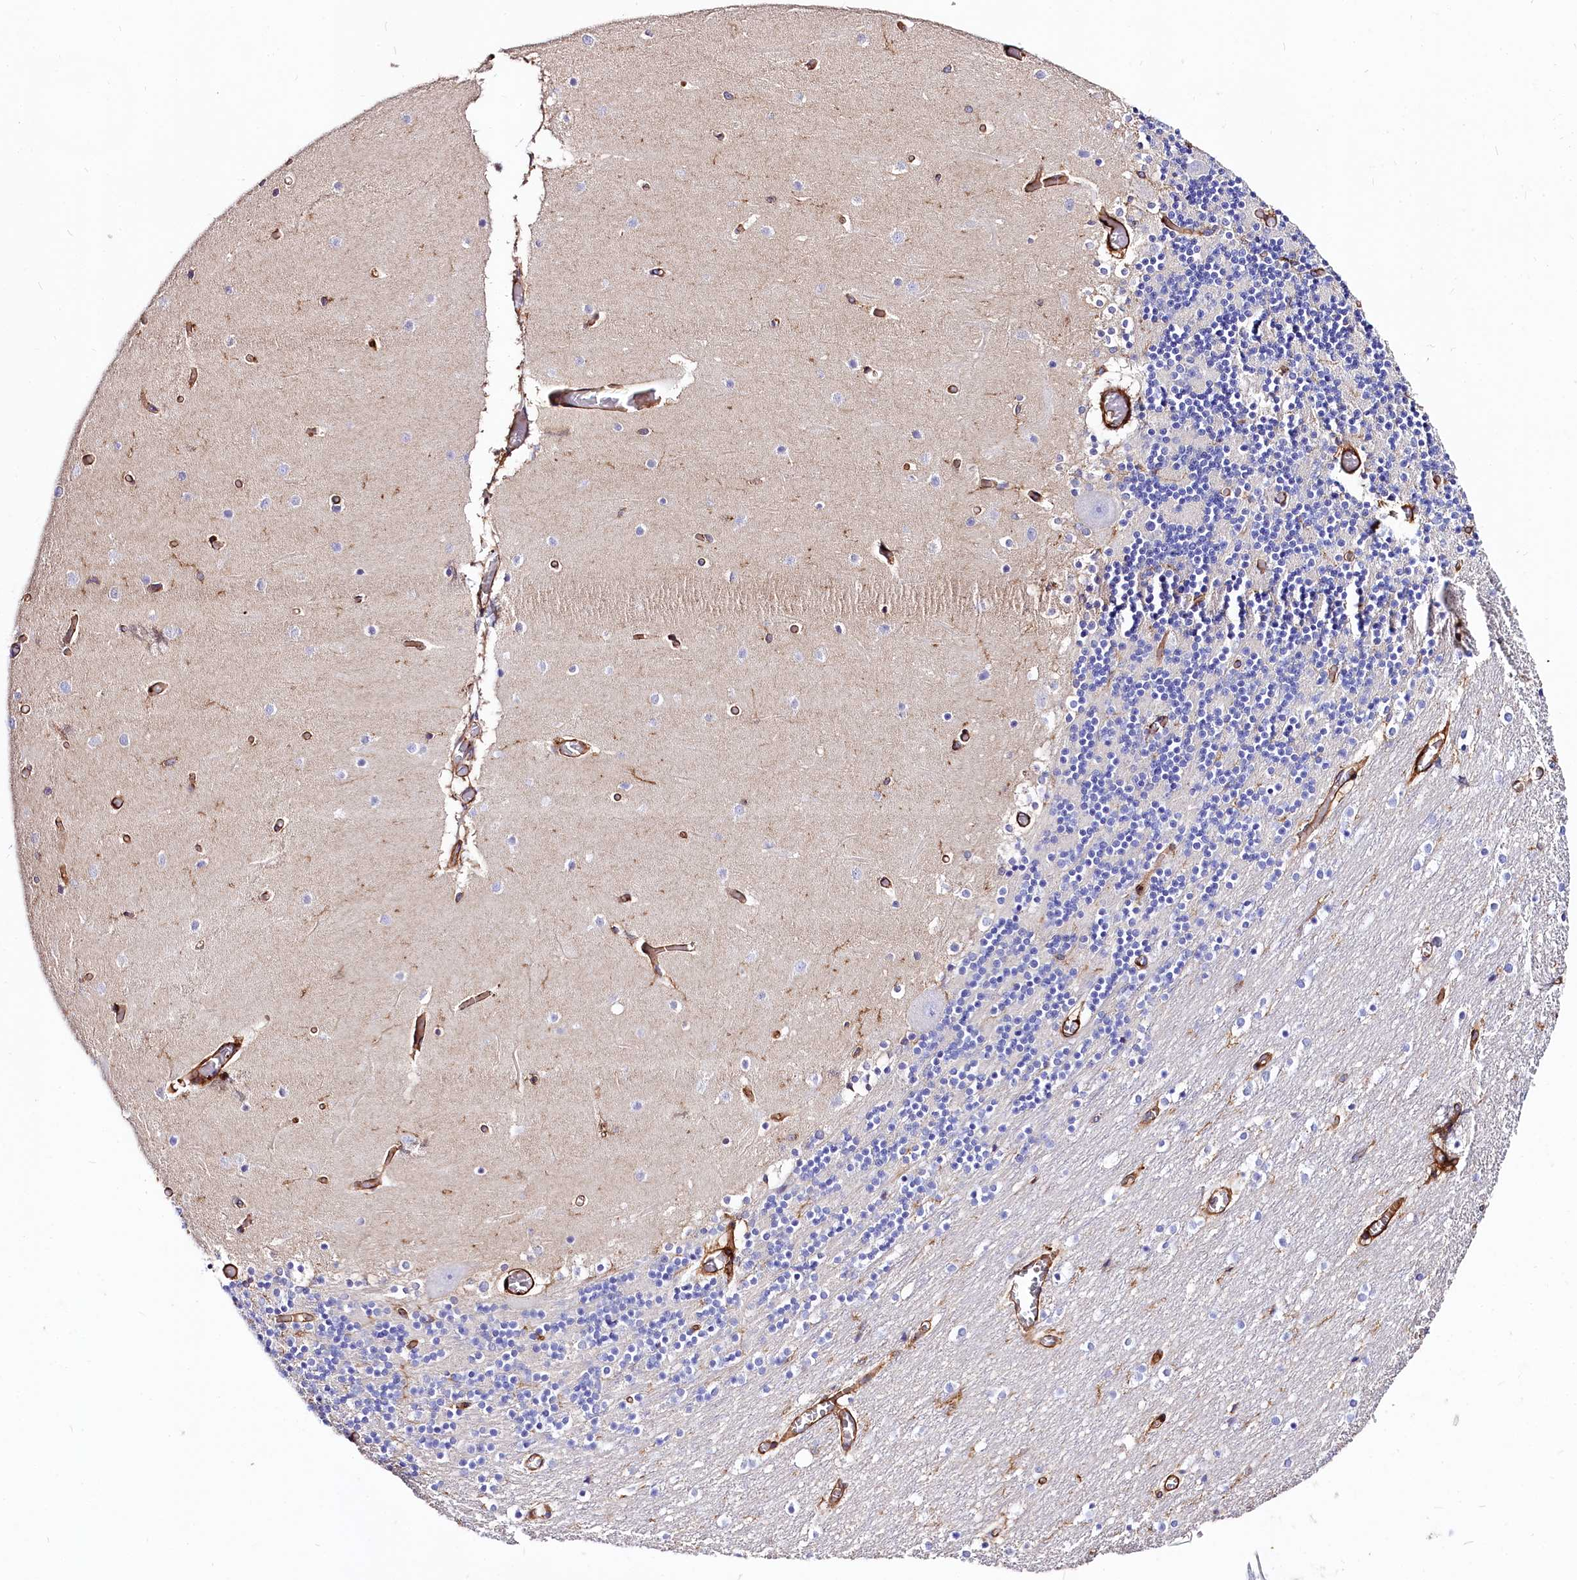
{"staining": {"intensity": "negative", "quantity": "none", "location": "none"}, "tissue": "cerebellum", "cell_type": "Cells in granular layer", "image_type": "normal", "snomed": [{"axis": "morphology", "description": "Normal tissue, NOS"}, {"axis": "topography", "description": "Cerebellum"}], "caption": "Immunohistochemical staining of unremarkable human cerebellum reveals no significant staining in cells in granular layer. (DAB IHC with hematoxylin counter stain).", "gene": "ANO6", "patient": {"sex": "female", "age": 28}}